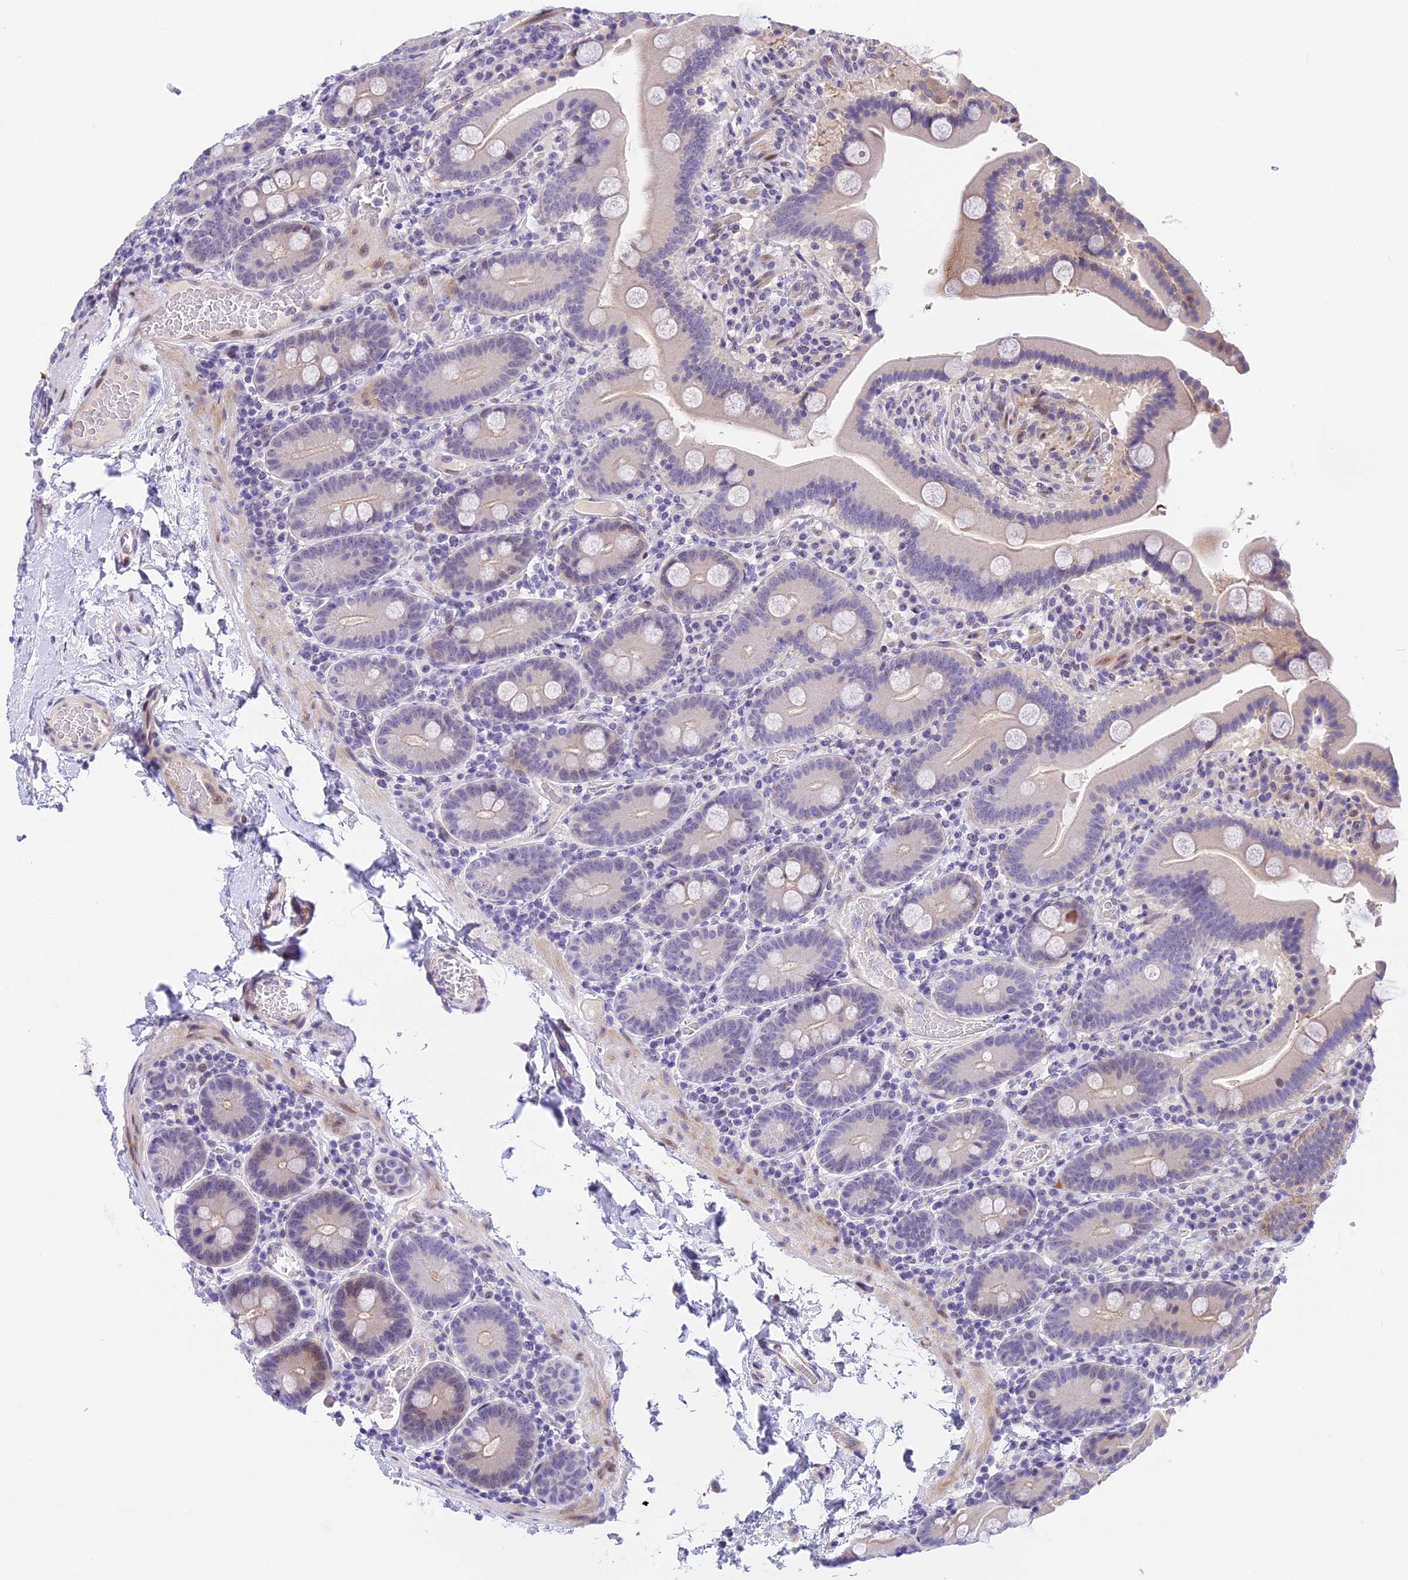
{"staining": {"intensity": "negative", "quantity": "none", "location": "none"}, "tissue": "duodenum", "cell_type": "Glandular cells", "image_type": "normal", "snomed": [{"axis": "morphology", "description": "Normal tissue, NOS"}, {"axis": "topography", "description": "Duodenum"}], "caption": "High power microscopy micrograph of an IHC histopathology image of unremarkable duodenum, revealing no significant positivity in glandular cells.", "gene": "MIDN", "patient": {"sex": "male", "age": 55}}